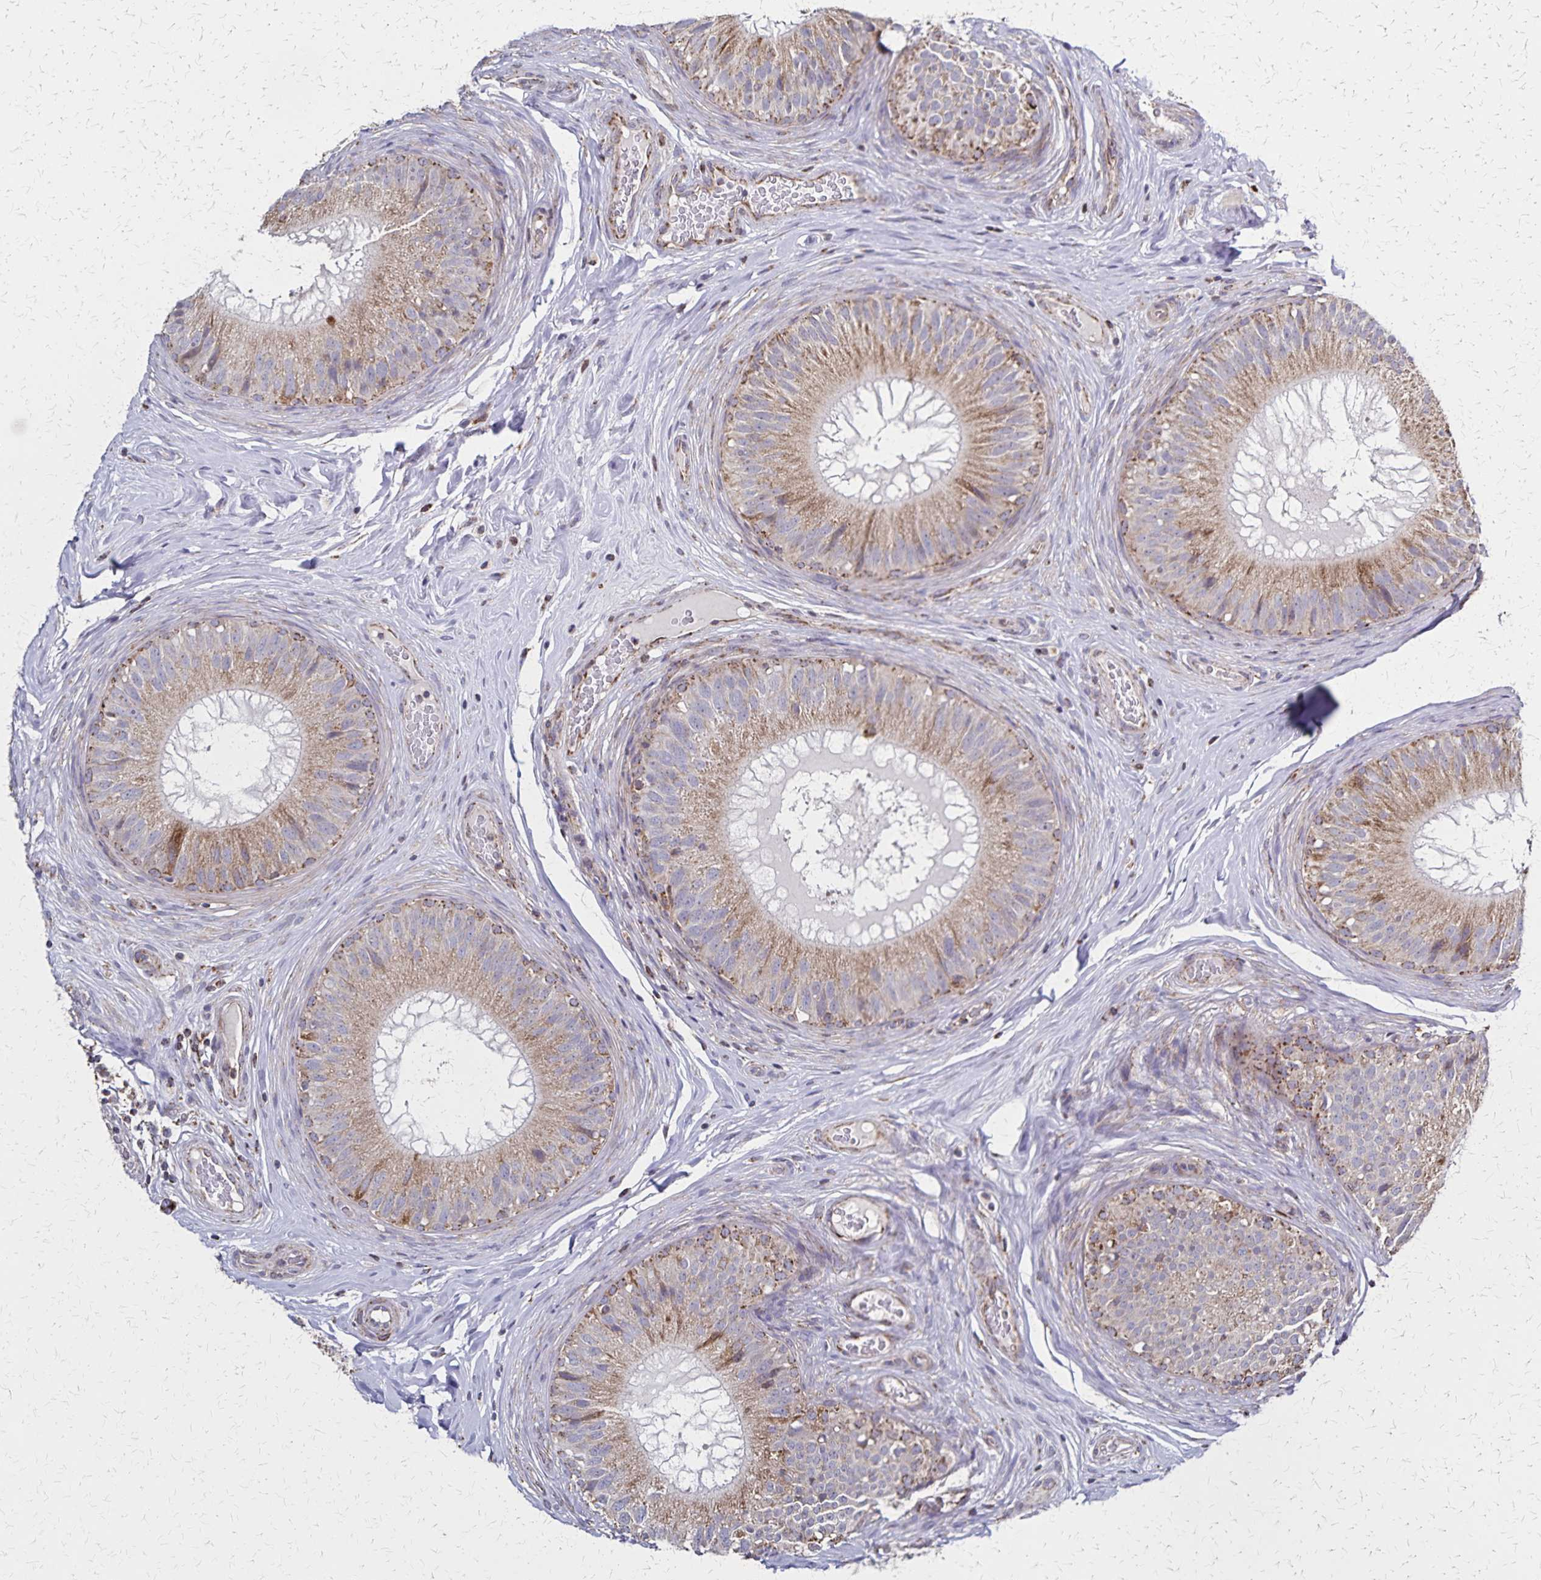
{"staining": {"intensity": "moderate", "quantity": ">75%", "location": "cytoplasmic/membranous"}, "tissue": "epididymis", "cell_type": "Glandular cells", "image_type": "normal", "snomed": [{"axis": "morphology", "description": "Normal tissue, NOS"}, {"axis": "topography", "description": "Epididymis"}], "caption": "This histopathology image reveals normal epididymis stained with immunohistochemistry (IHC) to label a protein in brown. The cytoplasmic/membranous of glandular cells show moderate positivity for the protein. Nuclei are counter-stained blue.", "gene": "NFS1", "patient": {"sex": "male", "age": 34}}